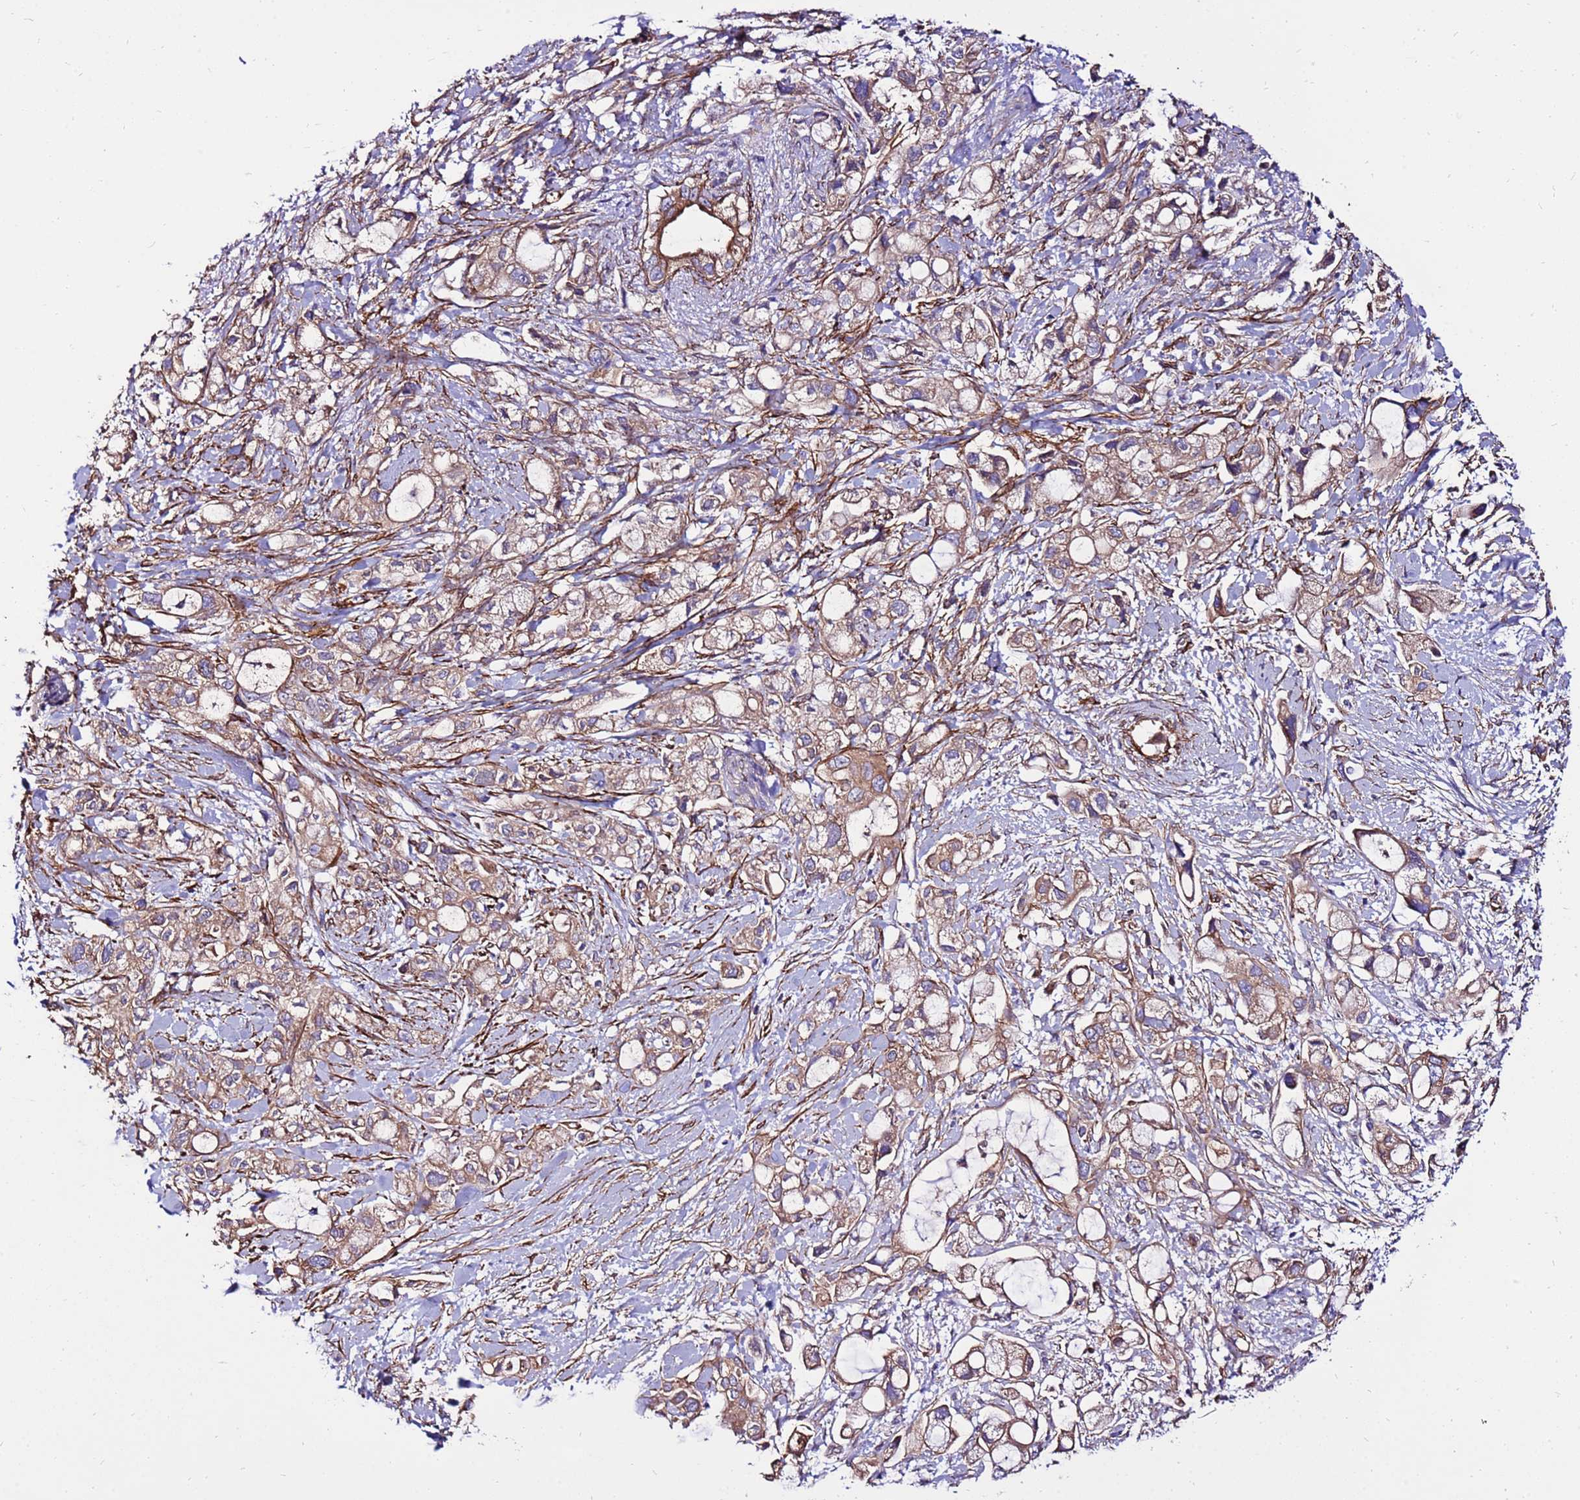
{"staining": {"intensity": "moderate", "quantity": ">75%", "location": "cytoplasmic/membranous"}, "tissue": "pancreatic cancer", "cell_type": "Tumor cells", "image_type": "cancer", "snomed": [{"axis": "morphology", "description": "Adenocarcinoma, NOS"}, {"axis": "topography", "description": "Pancreas"}], "caption": "The immunohistochemical stain shows moderate cytoplasmic/membranous expression in tumor cells of pancreatic cancer tissue. The staining was performed using DAB to visualize the protein expression in brown, while the nuclei were stained in blue with hematoxylin (Magnification: 20x).", "gene": "EI24", "patient": {"sex": "female", "age": 56}}